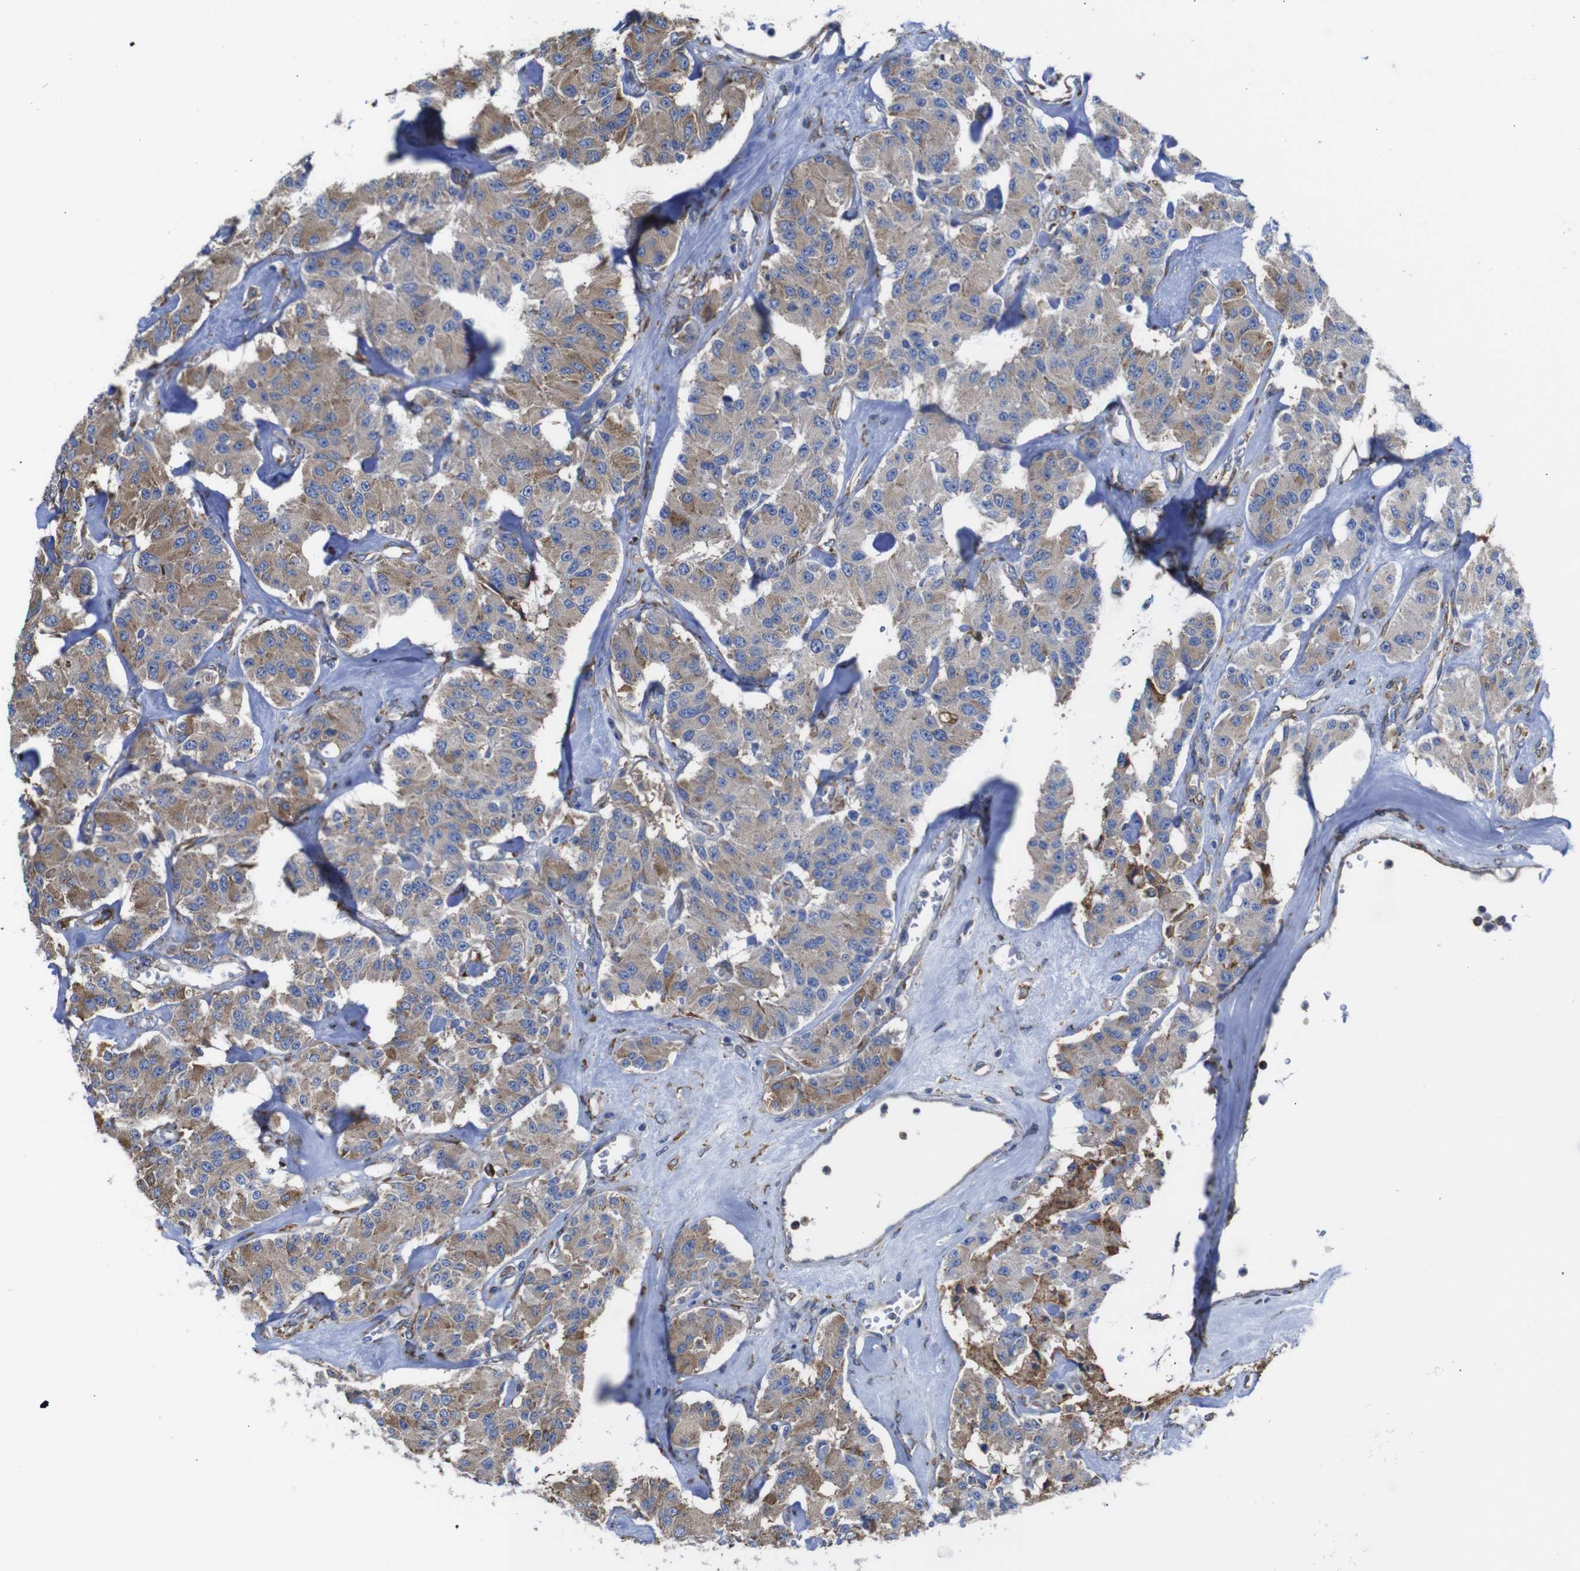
{"staining": {"intensity": "weak", "quantity": "25%-75%", "location": "cytoplasmic/membranous"}, "tissue": "carcinoid", "cell_type": "Tumor cells", "image_type": "cancer", "snomed": [{"axis": "morphology", "description": "Carcinoid, malignant, NOS"}, {"axis": "topography", "description": "Pancreas"}], "caption": "Carcinoid tissue reveals weak cytoplasmic/membranous staining in about 25%-75% of tumor cells", "gene": "PPIB", "patient": {"sex": "male", "age": 41}}